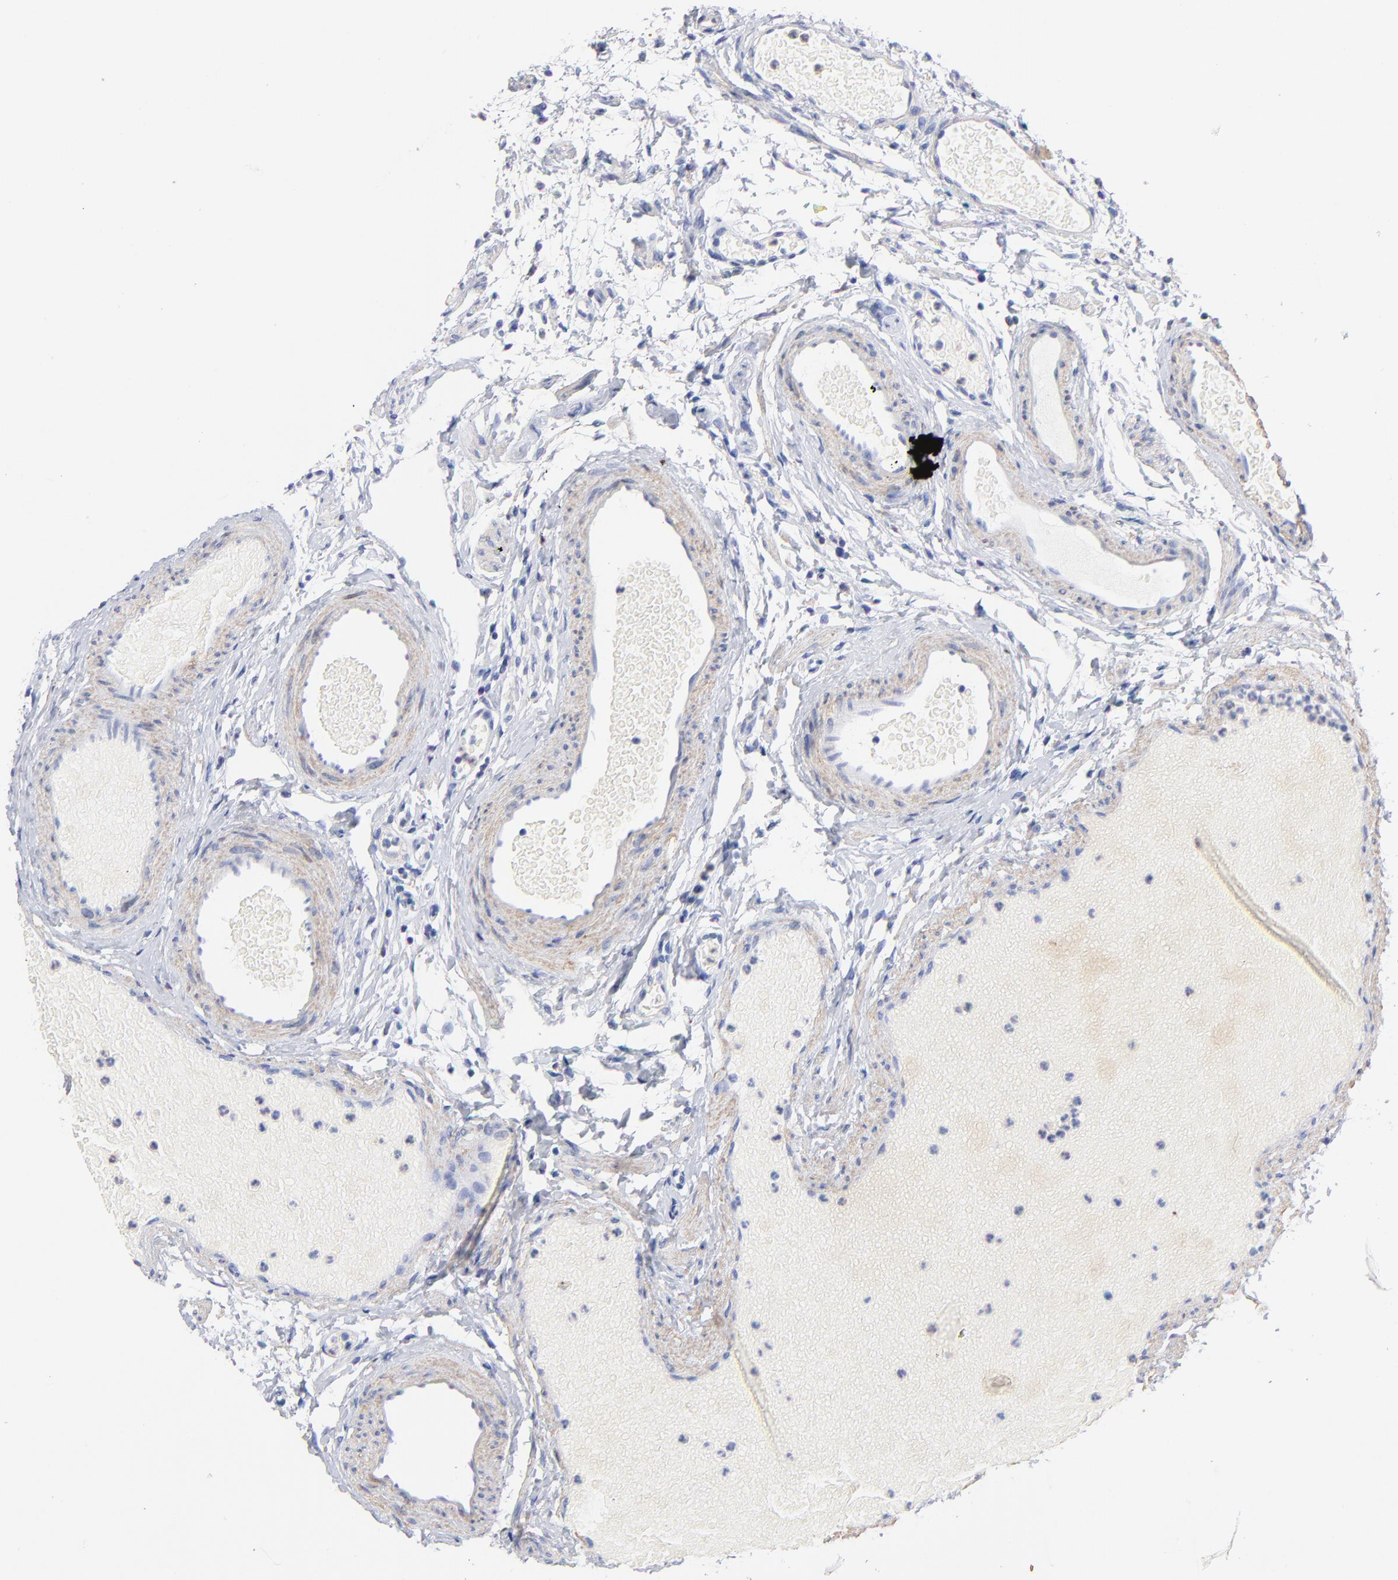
{"staining": {"intensity": "negative", "quantity": "none", "location": "none"}, "tissue": "fallopian tube", "cell_type": "Glandular cells", "image_type": "normal", "snomed": [{"axis": "morphology", "description": "Normal tissue, NOS"}, {"axis": "morphology", "description": "Dermoid, NOS"}, {"axis": "topography", "description": "Fallopian tube"}], "caption": "High power microscopy histopathology image of an immunohistochemistry (IHC) micrograph of normal fallopian tube, revealing no significant staining in glandular cells. (DAB (3,3'-diaminobenzidine) immunohistochemistry (IHC), high magnification).", "gene": "ASL", "patient": {"sex": "female", "age": 33}}